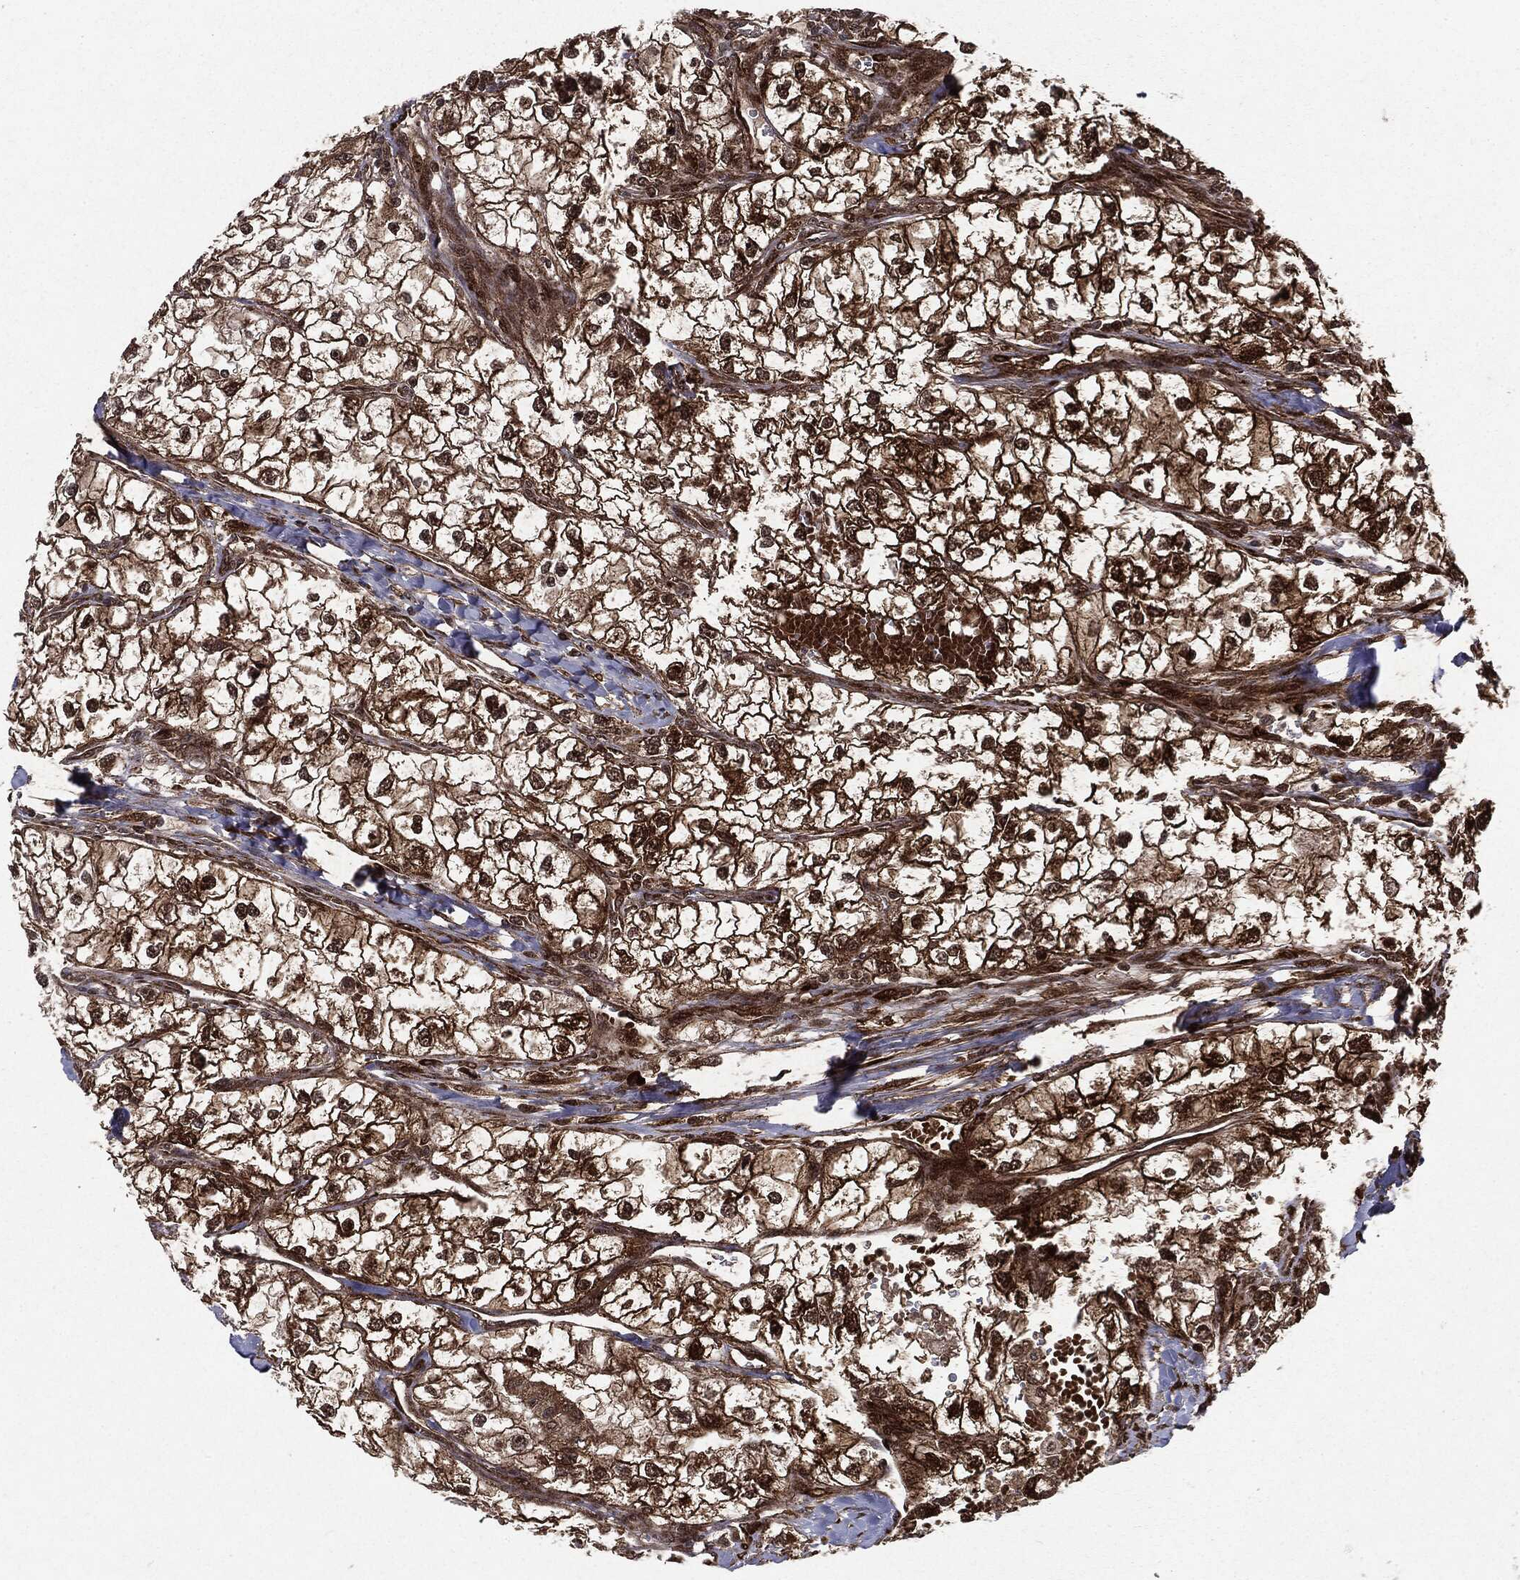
{"staining": {"intensity": "strong", "quantity": ">75%", "location": "cytoplasmic/membranous,nuclear"}, "tissue": "renal cancer", "cell_type": "Tumor cells", "image_type": "cancer", "snomed": [{"axis": "morphology", "description": "Adenocarcinoma, NOS"}, {"axis": "topography", "description": "Kidney"}], "caption": "Protein staining reveals strong cytoplasmic/membranous and nuclear expression in about >75% of tumor cells in renal cancer (adenocarcinoma).", "gene": "OTUB1", "patient": {"sex": "male", "age": 59}}